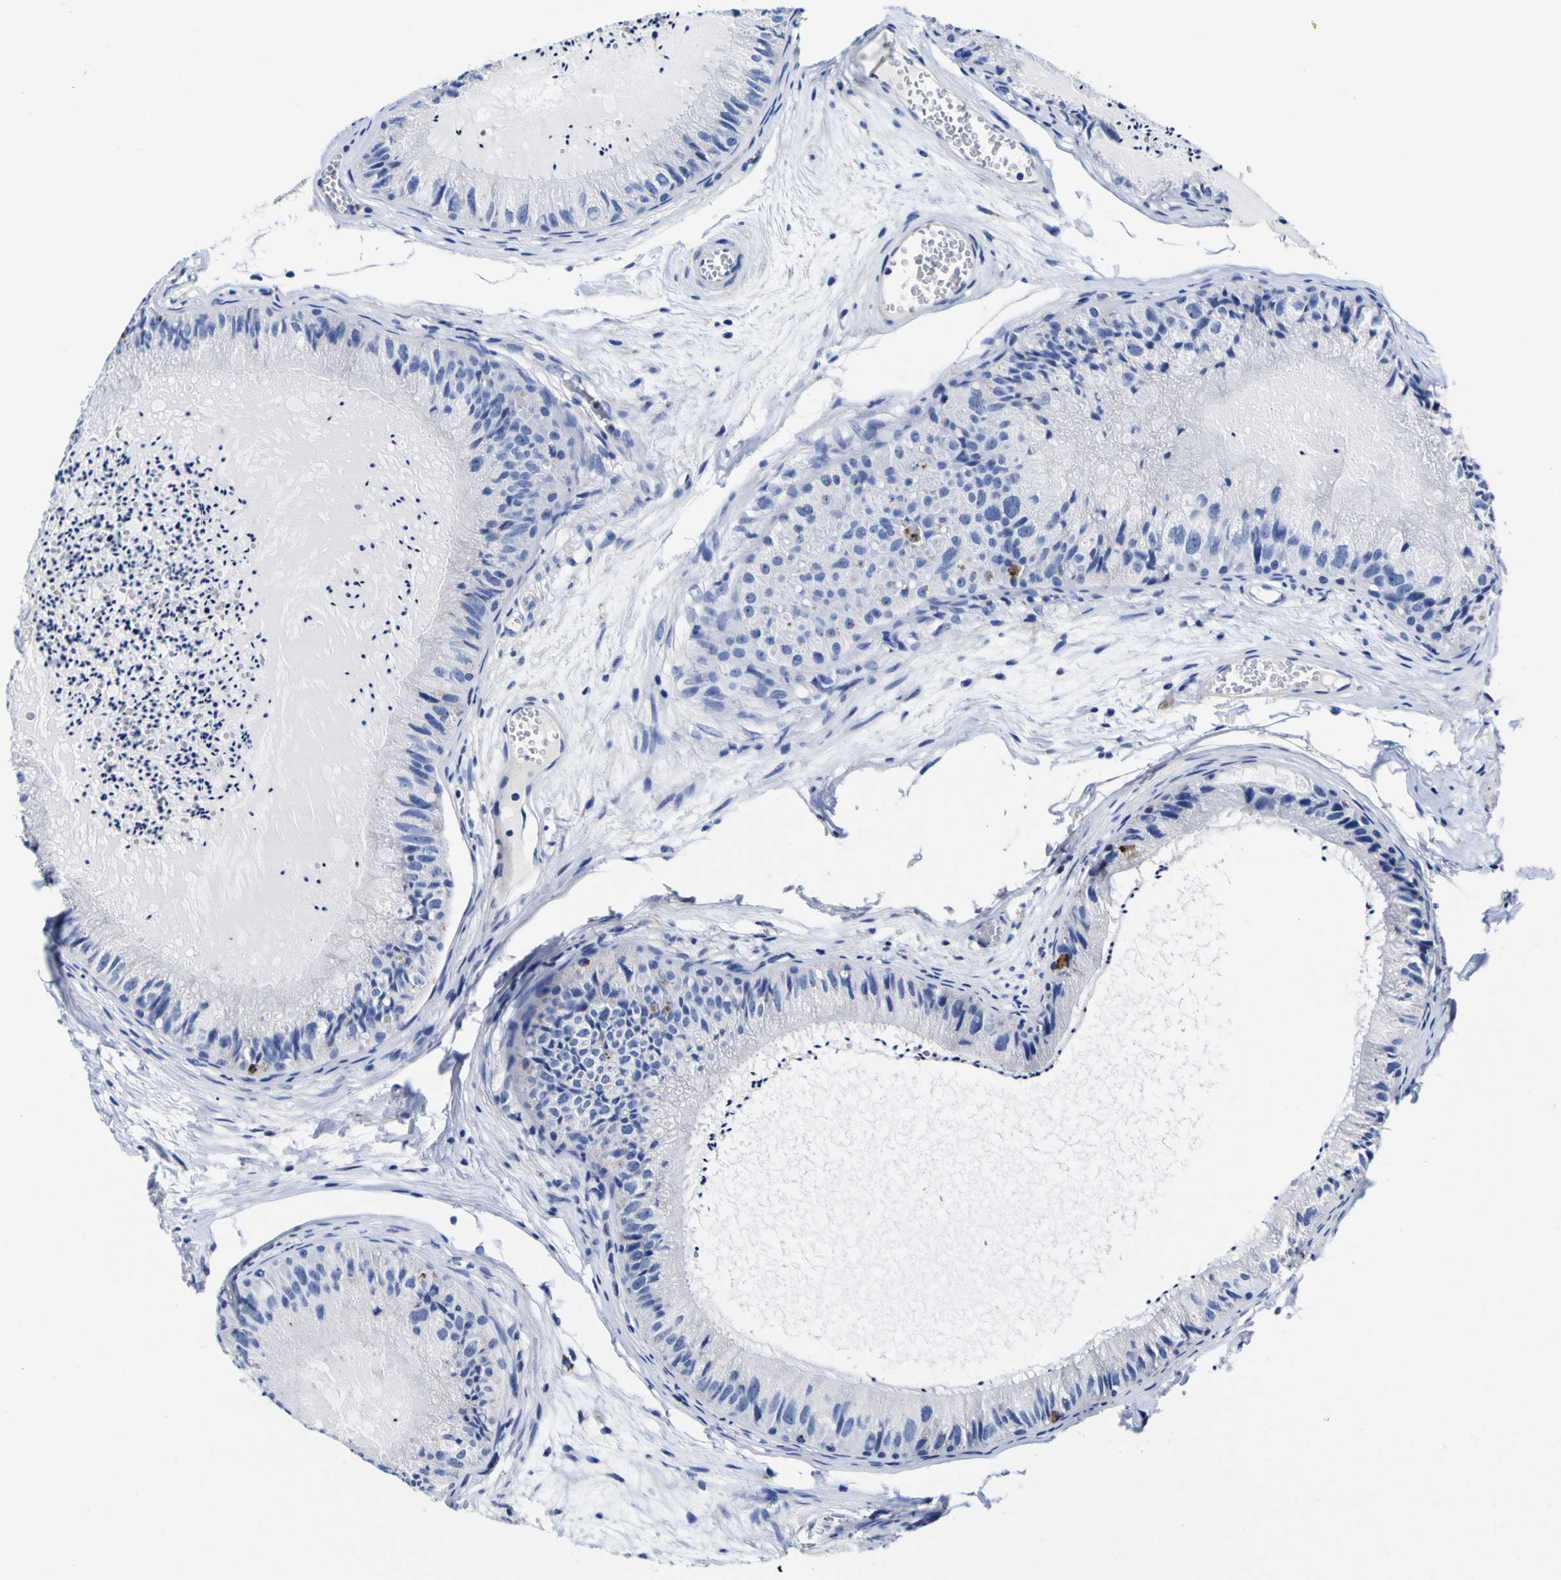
{"staining": {"intensity": "moderate", "quantity": "<25%", "location": "cytoplasmic/membranous"}, "tissue": "epididymis", "cell_type": "Glandular cells", "image_type": "normal", "snomed": [{"axis": "morphology", "description": "Normal tissue, NOS"}, {"axis": "topography", "description": "Epididymis"}], "caption": "High-power microscopy captured an IHC micrograph of unremarkable epididymis, revealing moderate cytoplasmic/membranous expression in about <25% of glandular cells.", "gene": "HLA", "patient": {"sex": "male", "age": 31}}